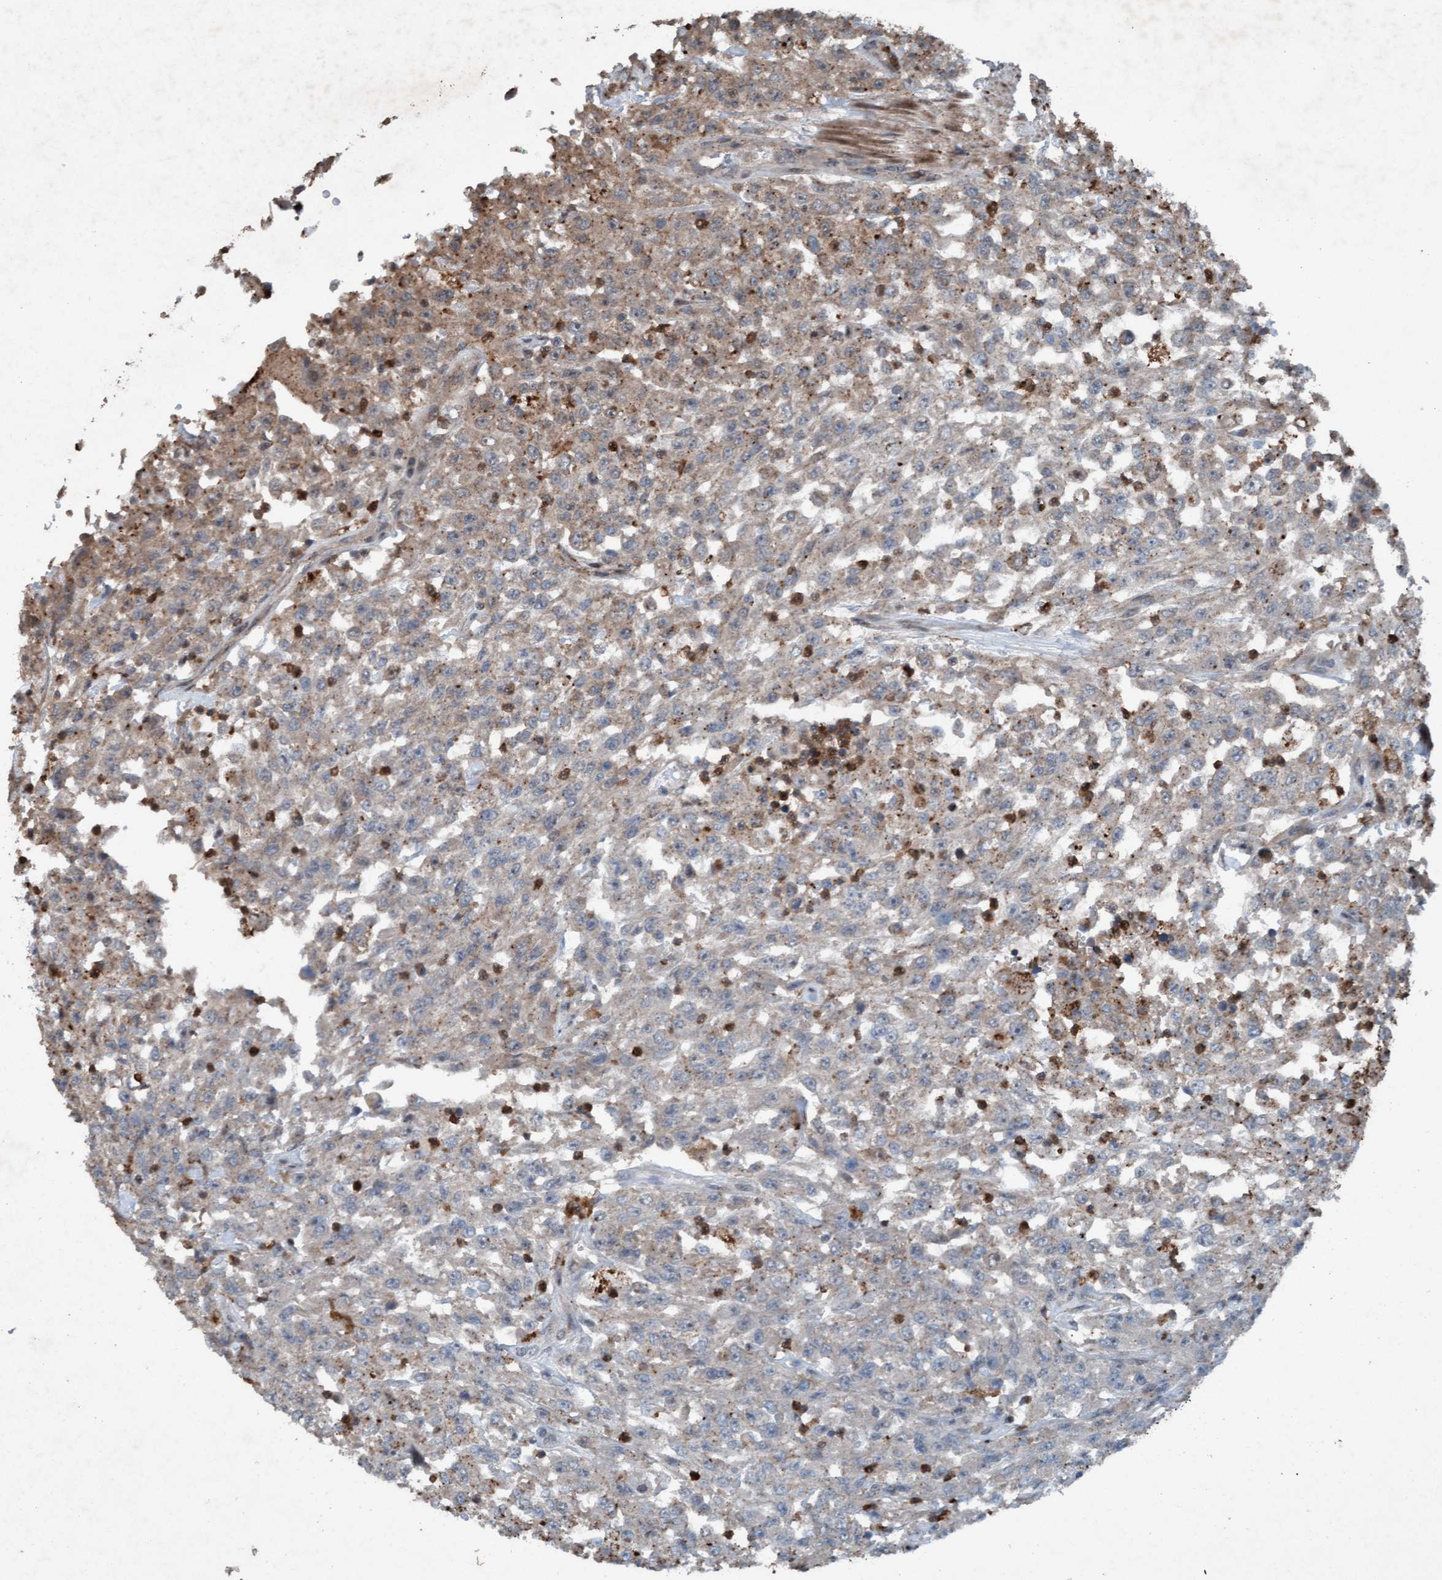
{"staining": {"intensity": "weak", "quantity": "<25%", "location": "cytoplasmic/membranous"}, "tissue": "urothelial cancer", "cell_type": "Tumor cells", "image_type": "cancer", "snomed": [{"axis": "morphology", "description": "Urothelial carcinoma, High grade"}, {"axis": "topography", "description": "Urinary bladder"}], "caption": "DAB (3,3'-diaminobenzidine) immunohistochemical staining of urothelial cancer reveals no significant staining in tumor cells.", "gene": "PLXNB2", "patient": {"sex": "male", "age": 46}}